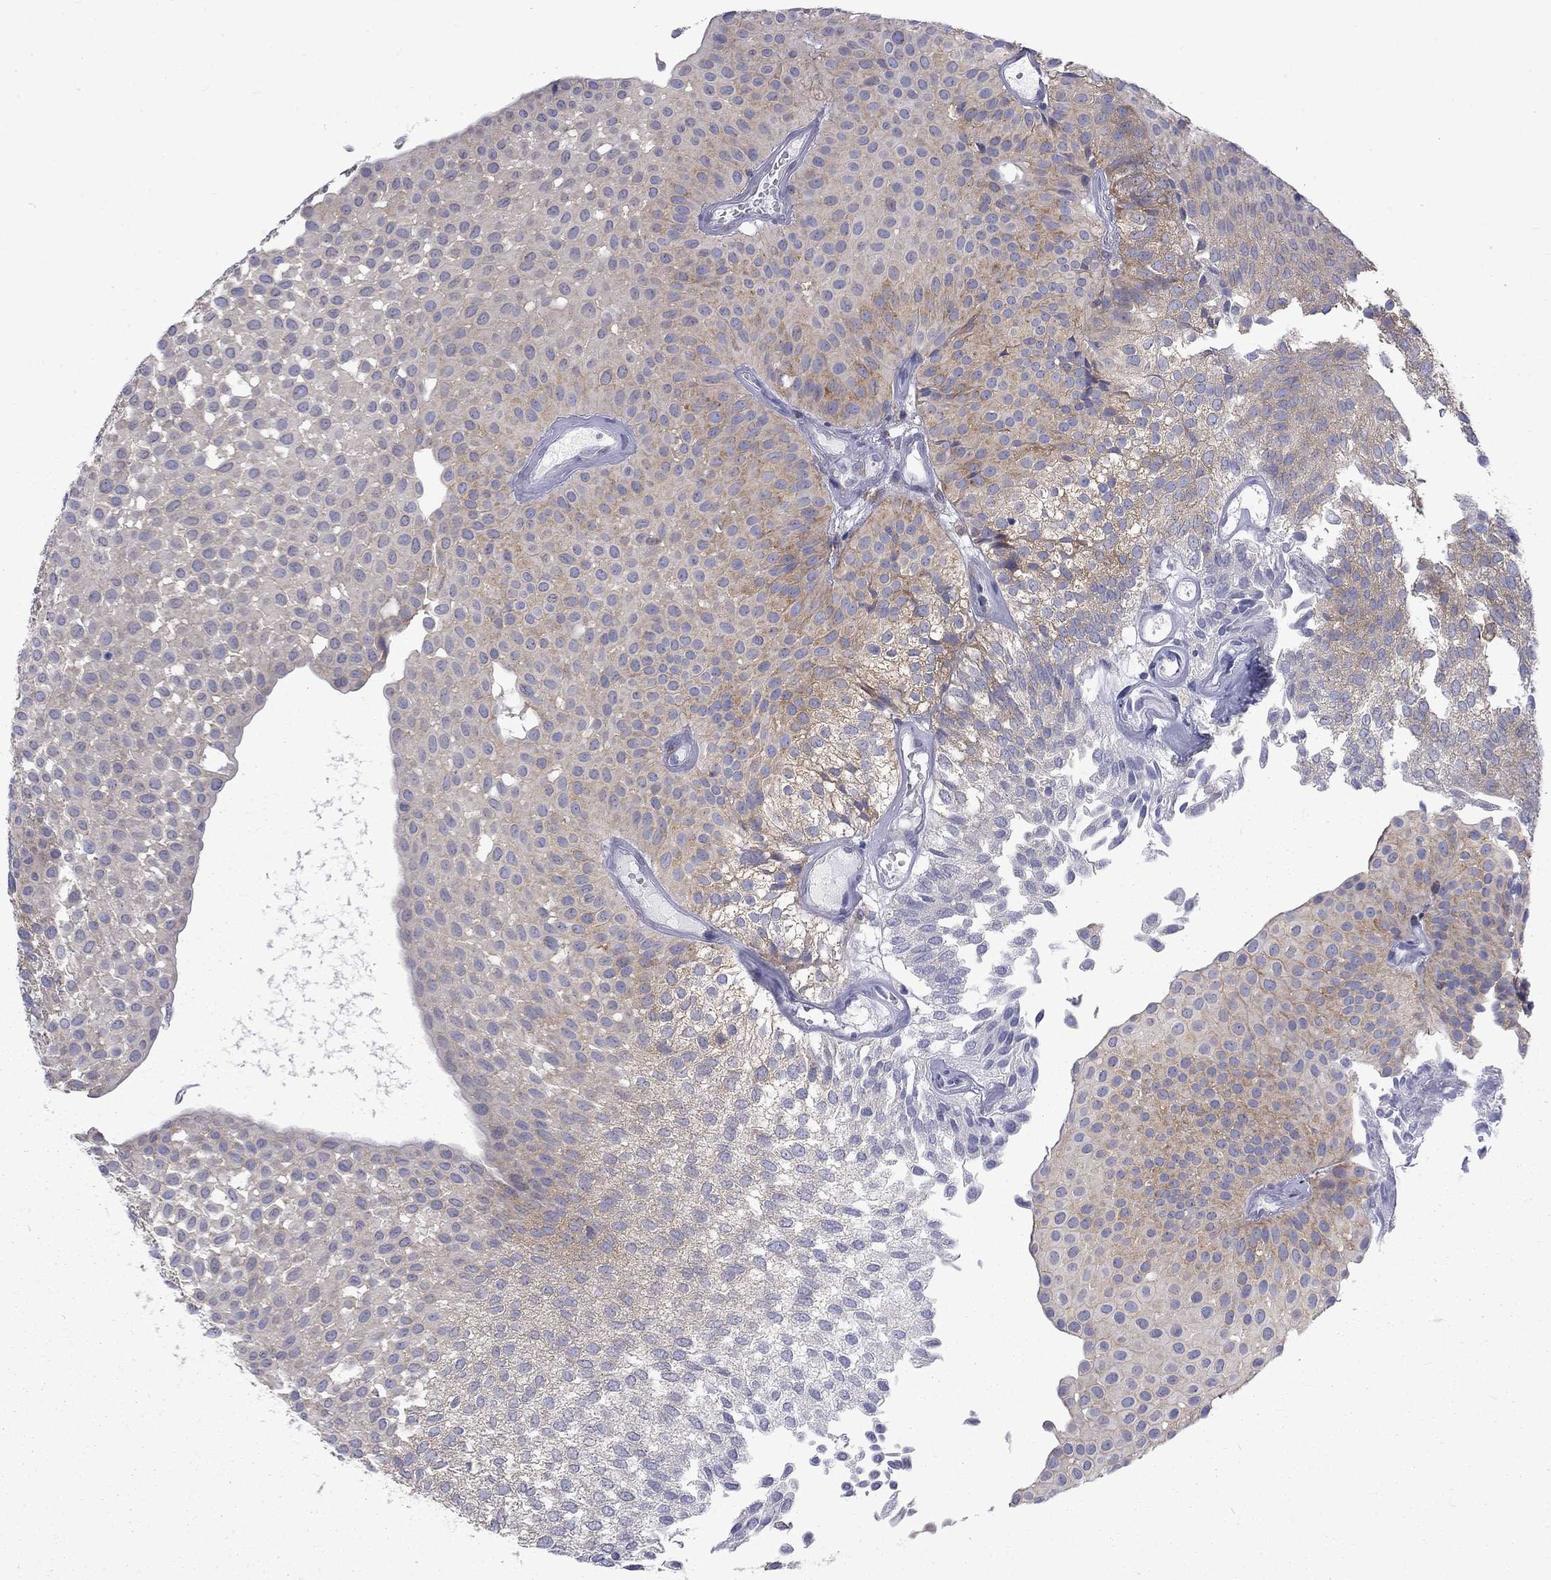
{"staining": {"intensity": "weak", "quantity": "25%-75%", "location": "cytoplasmic/membranous"}, "tissue": "urothelial cancer", "cell_type": "Tumor cells", "image_type": "cancer", "snomed": [{"axis": "morphology", "description": "Urothelial carcinoma, Low grade"}, {"axis": "topography", "description": "Urinary bladder"}], "caption": "Protein analysis of low-grade urothelial carcinoma tissue shows weak cytoplasmic/membranous positivity in approximately 25%-75% of tumor cells.", "gene": "PABPC4", "patient": {"sex": "male", "age": 64}}